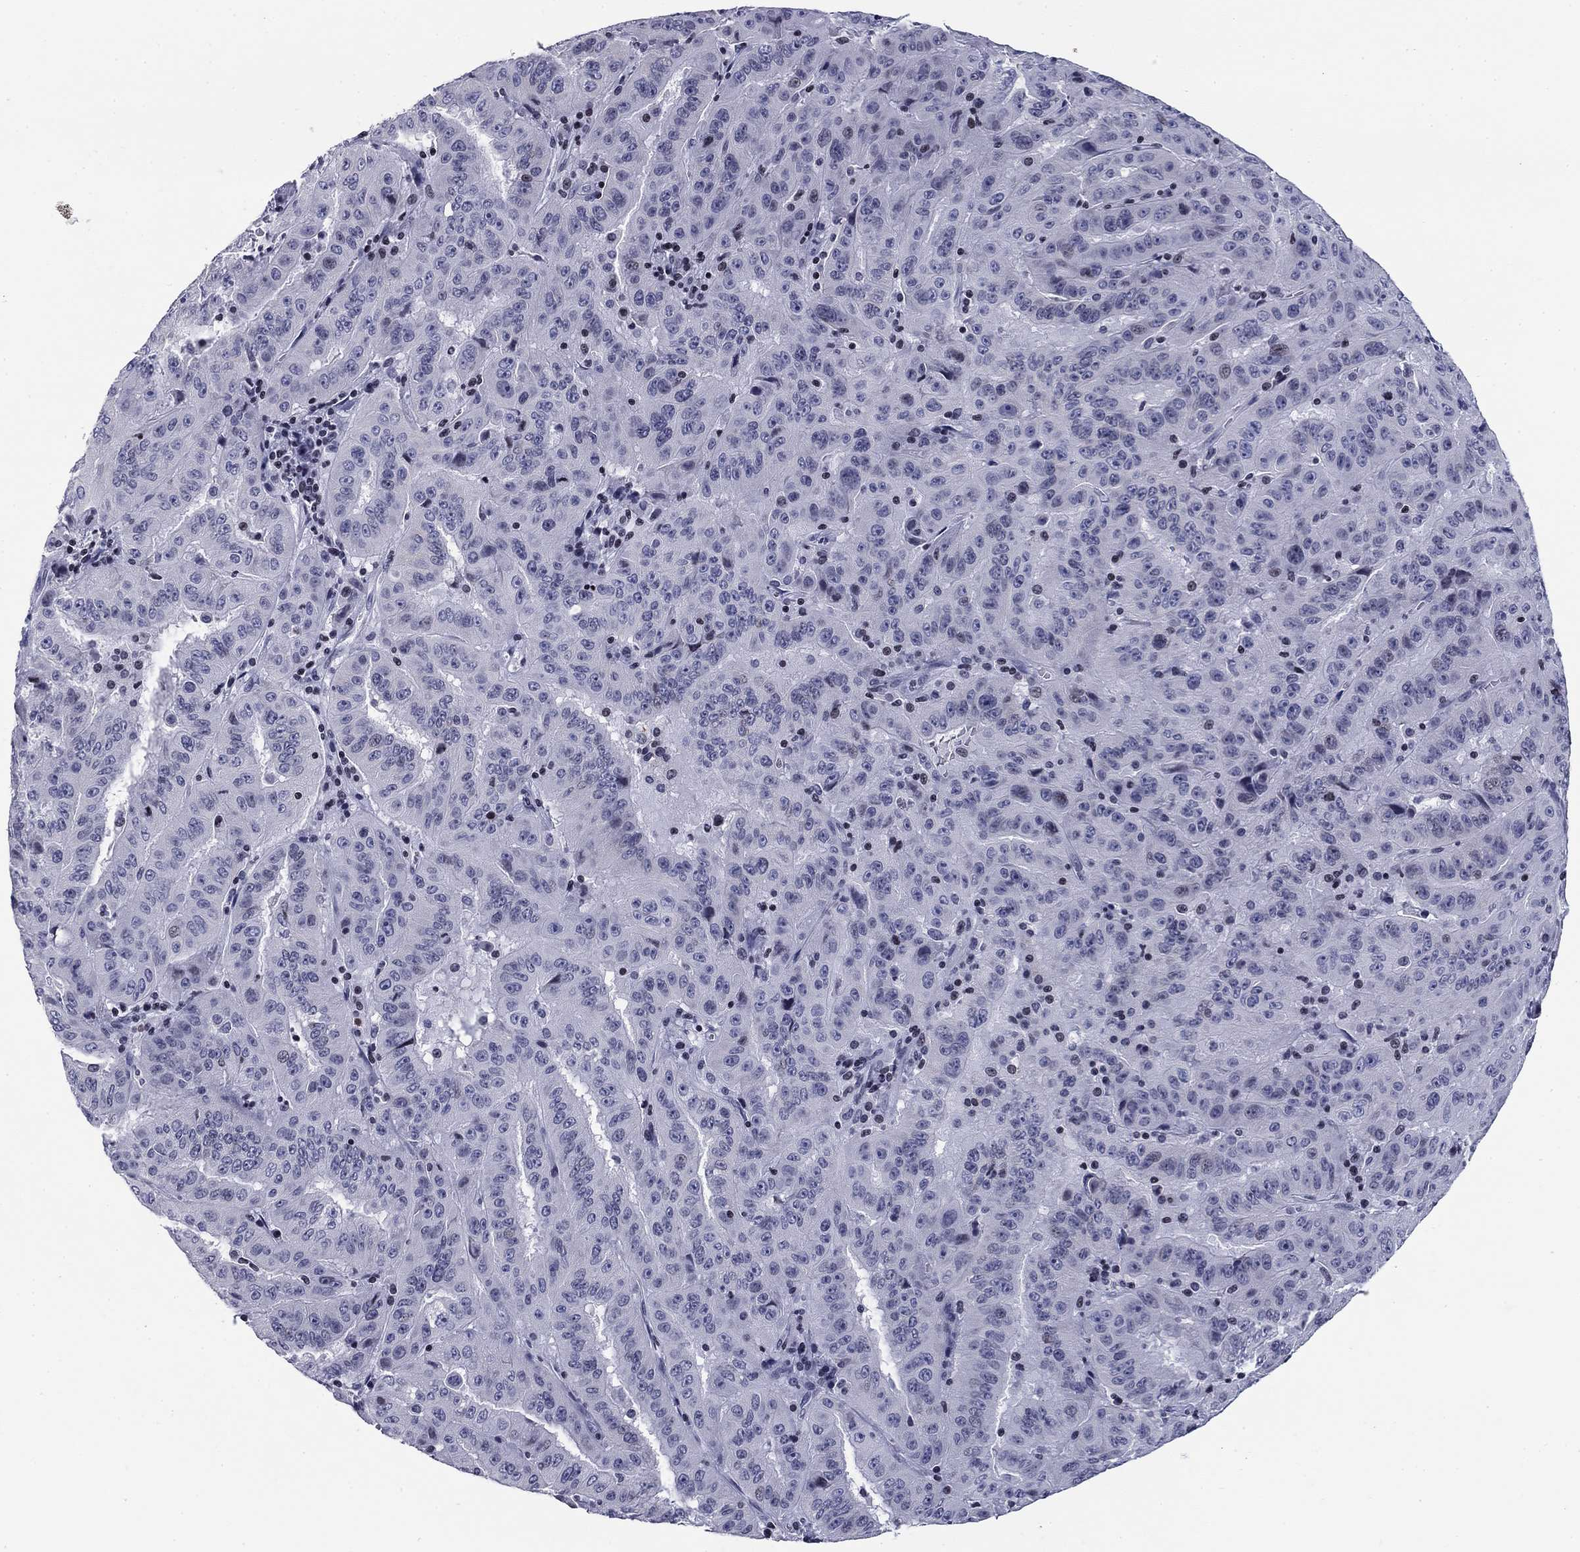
{"staining": {"intensity": "negative", "quantity": "none", "location": "none"}, "tissue": "pancreatic cancer", "cell_type": "Tumor cells", "image_type": "cancer", "snomed": [{"axis": "morphology", "description": "Adenocarcinoma, NOS"}, {"axis": "topography", "description": "Pancreas"}], "caption": "Micrograph shows no significant protein expression in tumor cells of pancreatic cancer.", "gene": "CCDC144A", "patient": {"sex": "male", "age": 63}}